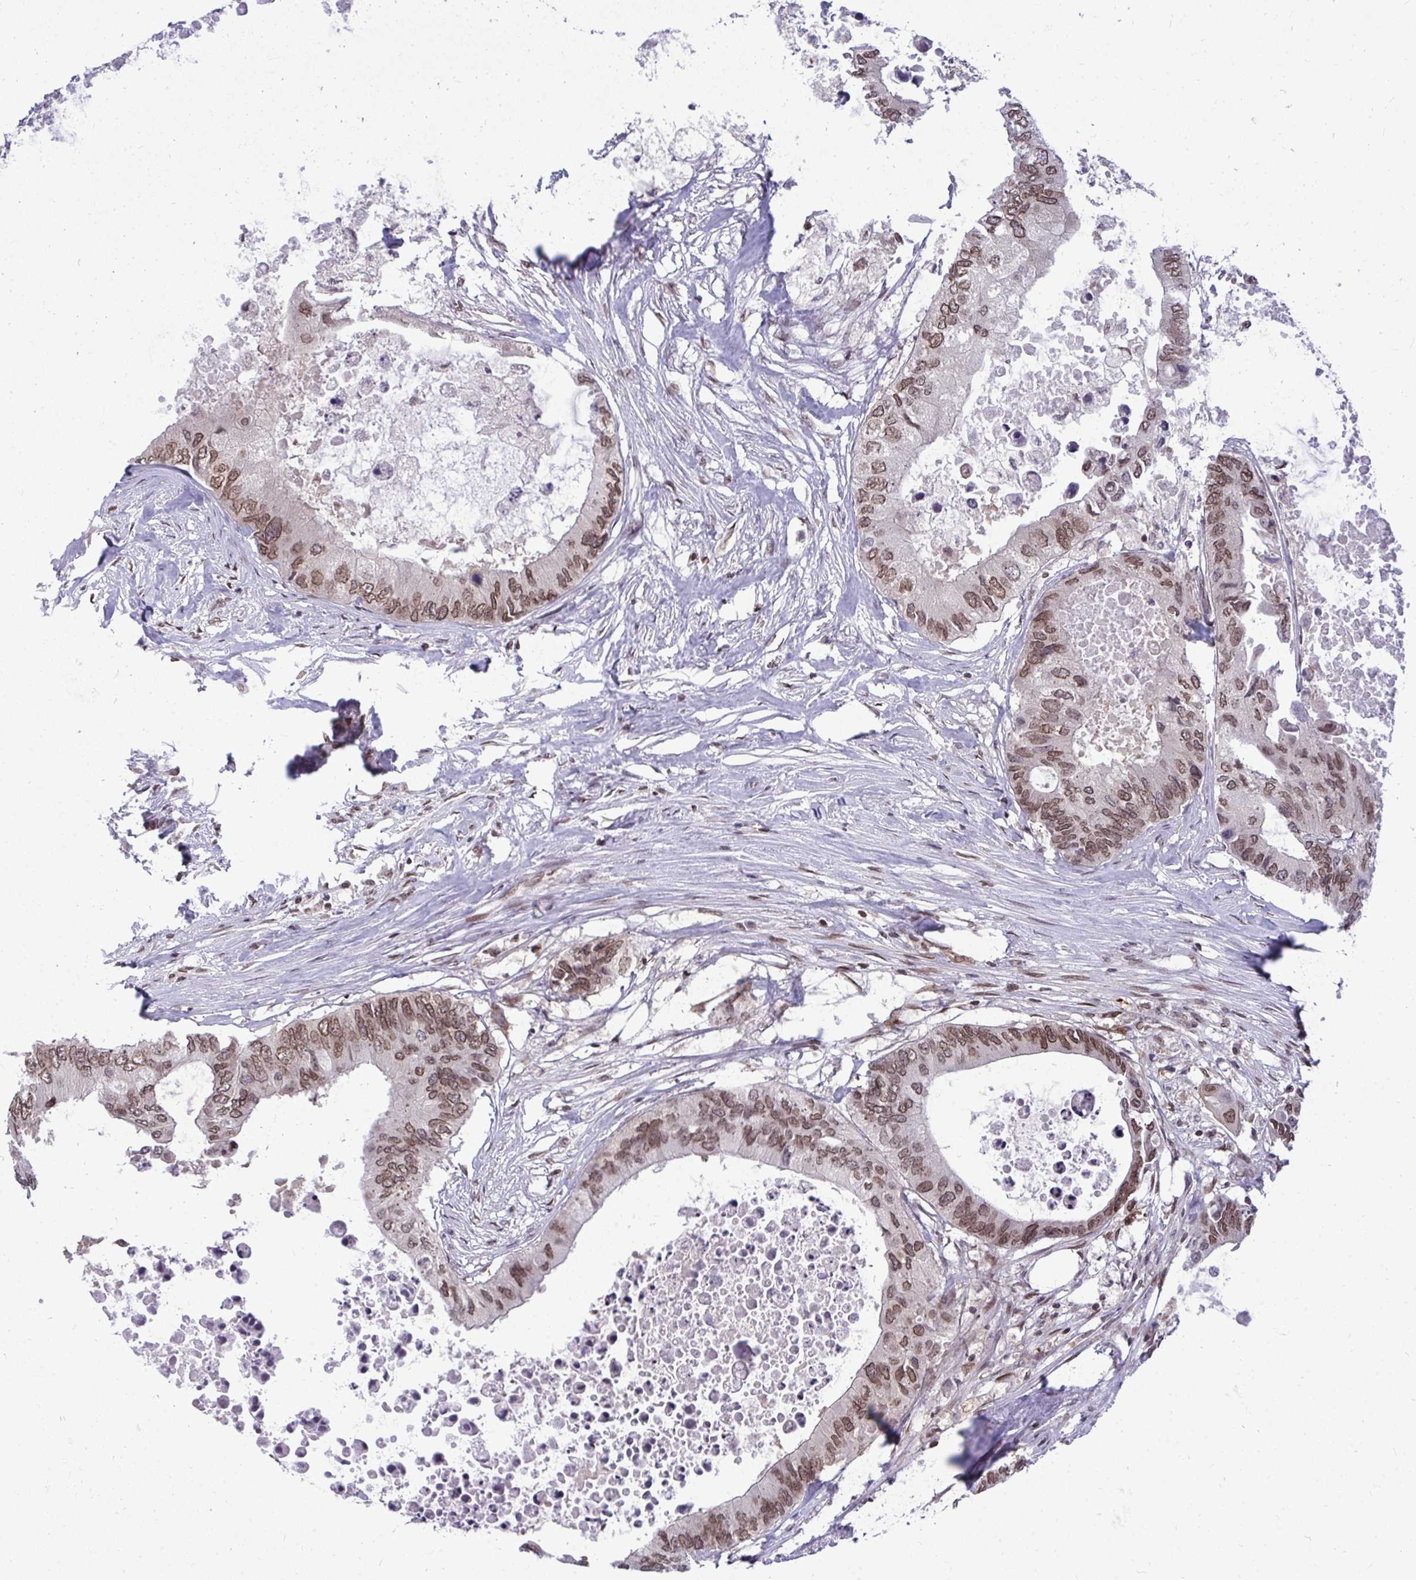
{"staining": {"intensity": "moderate", "quantity": ">75%", "location": "cytoplasmic/membranous,nuclear"}, "tissue": "colorectal cancer", "cell_type": "Tumor cells", "image_type": "cancer", "snomed": [{"axis": "morphology", "description": "Adenocarcinoma, NOS"}, {"axis": "topography", "description": "Colon"}], "caption": "Brown immunohistochemical staining in colorectal adenocarcinoma exhibits moderate cytoplasmic/membranous and nuclear positivity in approximately >75% of tumor cells.", "gene": "JPT1", "patient": {"sex": "male", "age": 71}}